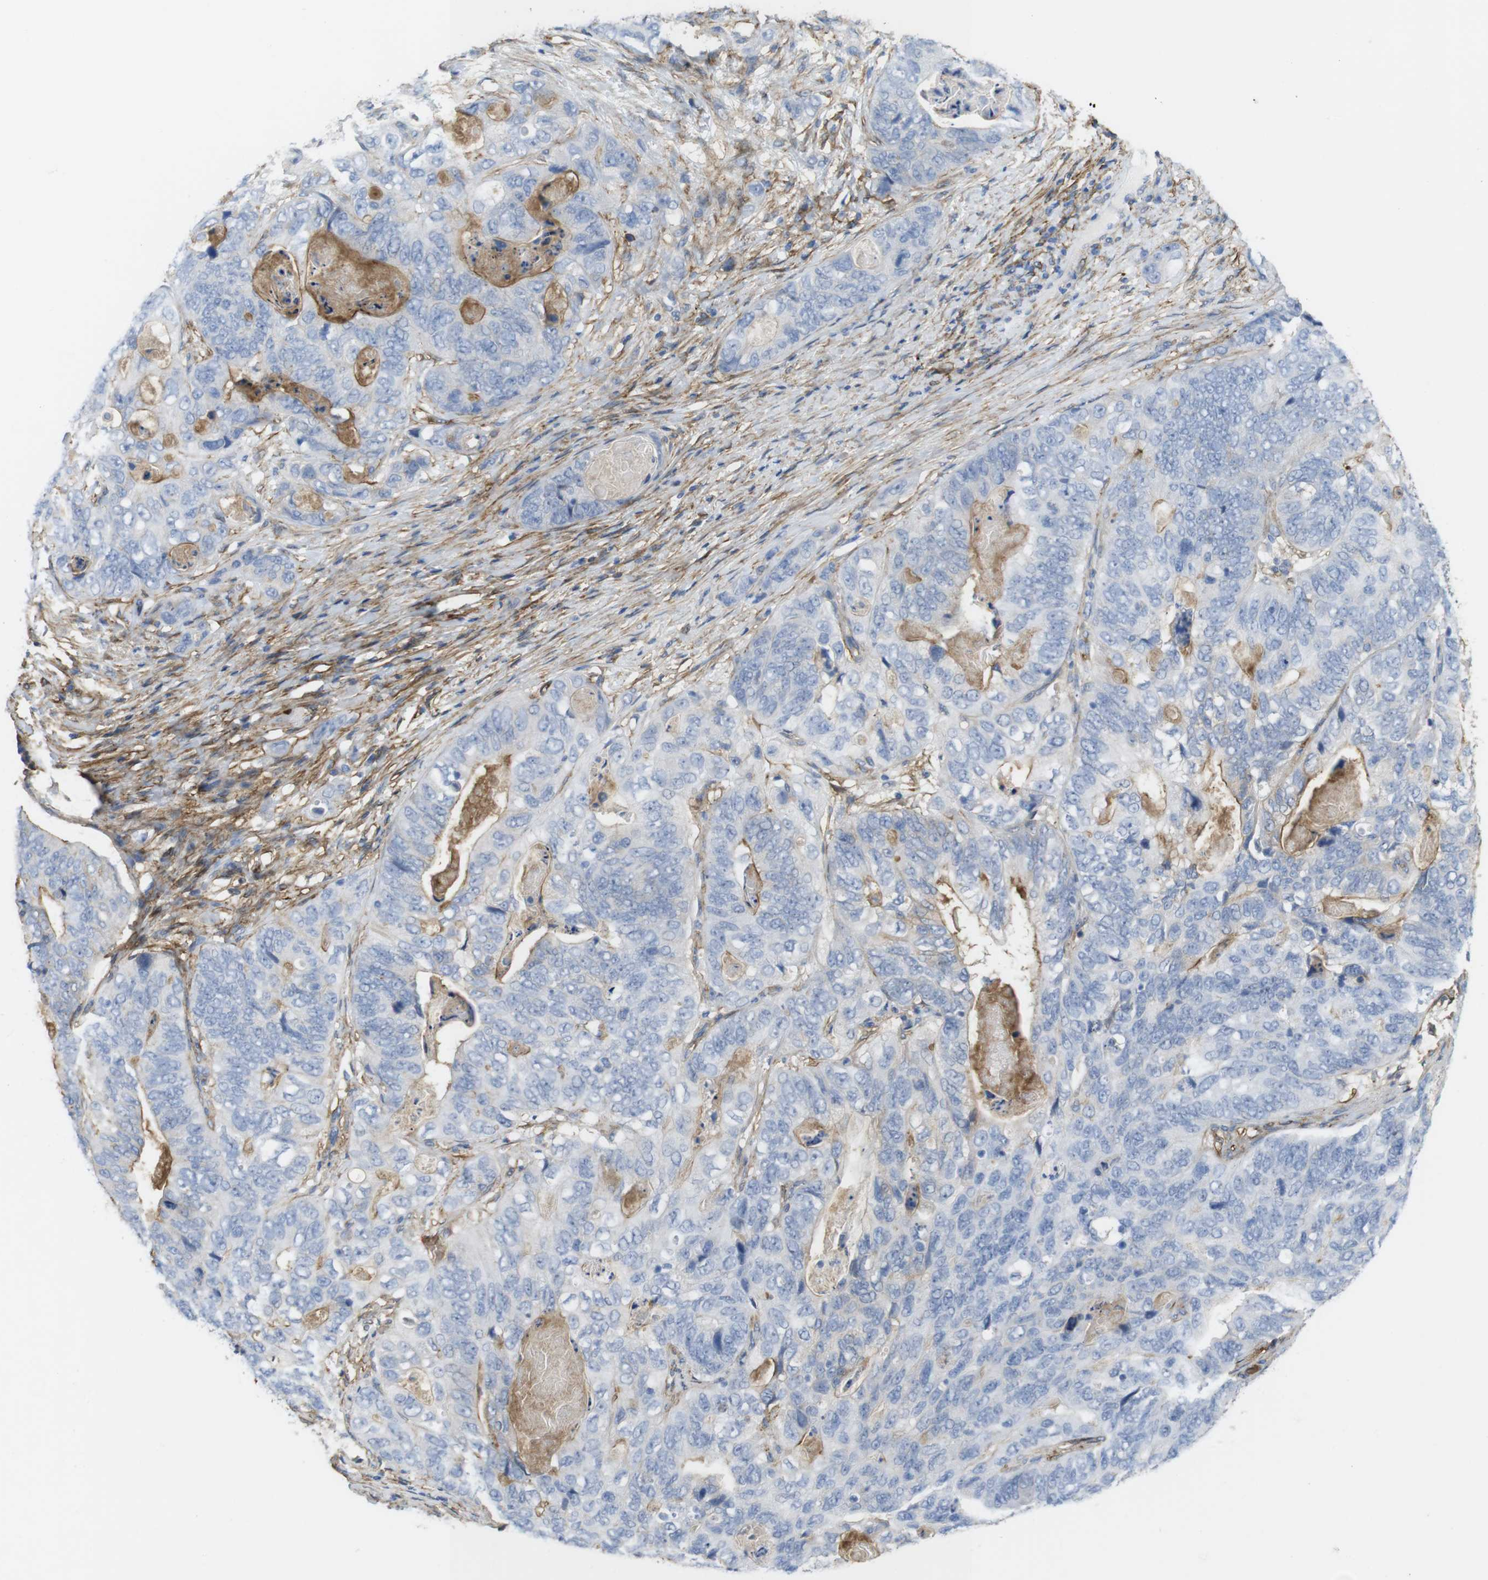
{"staining": {"intensity": "negative", "quantity": "none", "location": "none"}, "tissue": "stomach cancer", "cell_type": "Tumor cells", "image_type": "cancer", "snomed": [{"axis": "morphology", "description": "Adenocarcinoma, NOS"}, {"axis": "topography", "description": "Stomach"}], "caption": "Tumor cells are negative for protein expression in human stomach cancer (adenocarcinoma).", "gene": "CYBRD1", "patient": {"sex": "female", "age": 89}}